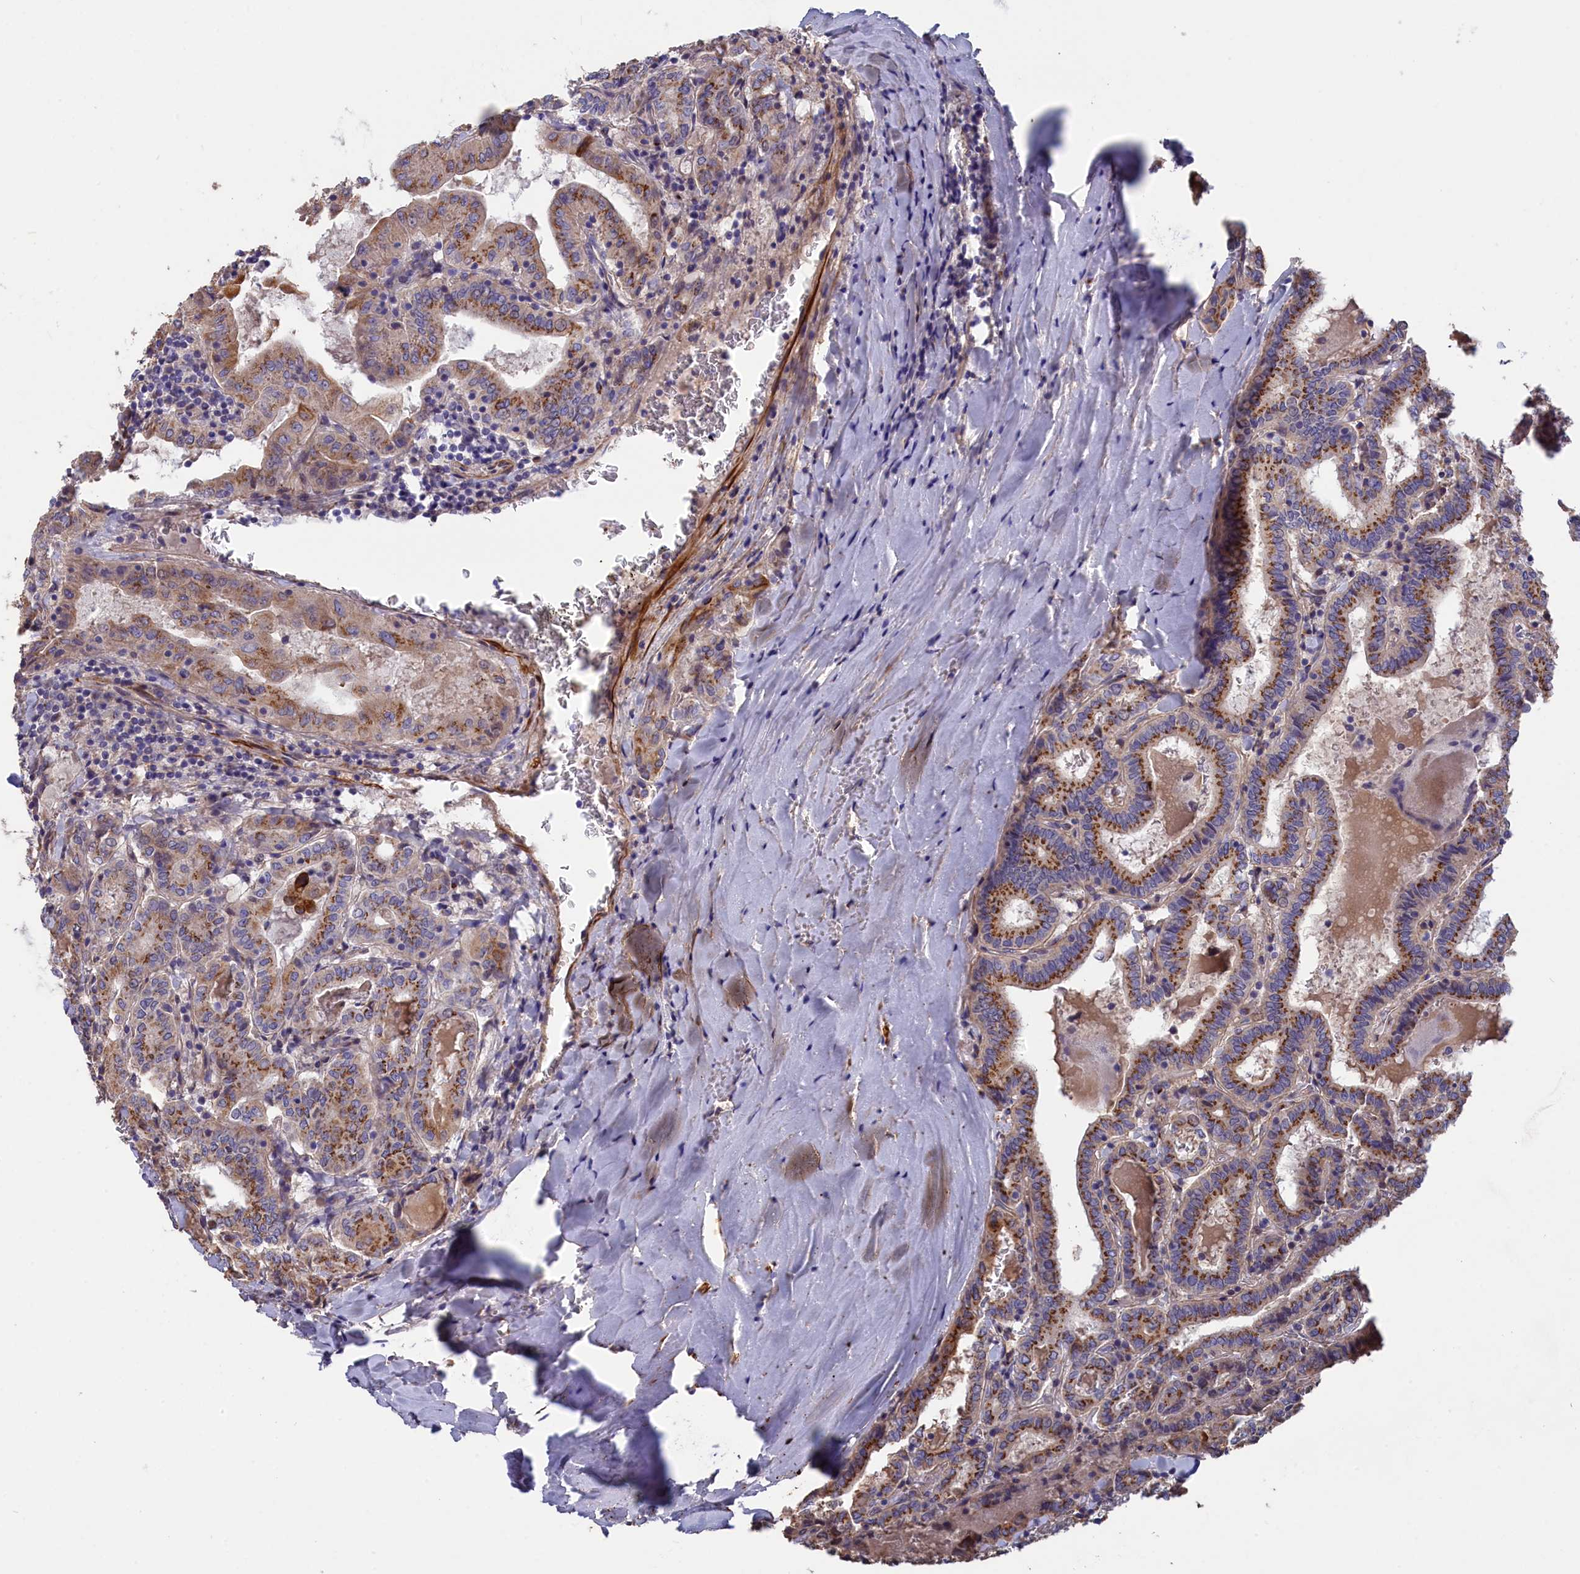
{"staining": {"intensity": "moderate", "quantity": "25%-75%", "location": "cytoplasmic/membranous"}, "tissue": "thyroid cancer", "cell_type": "Tumor cells", "image_type": "cancer", "snomed": [{"axis": "morphology", "description": "Papillary adenocarcinoma, NOS"}, {"axis": "topography", "description": "Thyroid gland"}], "caption": "Brown immunohistochemical staining in human thyroid cancer demonstrates moderate cytoplasmic/membranous positivity in about 25%-75% of tumor cells. The staining was performed using DAB to visualize the protein expression in brown, while the nuclei were stained in blue with hematoxylin (Magnification: 20x).", "gene": "TUBGCP4", "patient": {"sex": "female", "age": 72}}